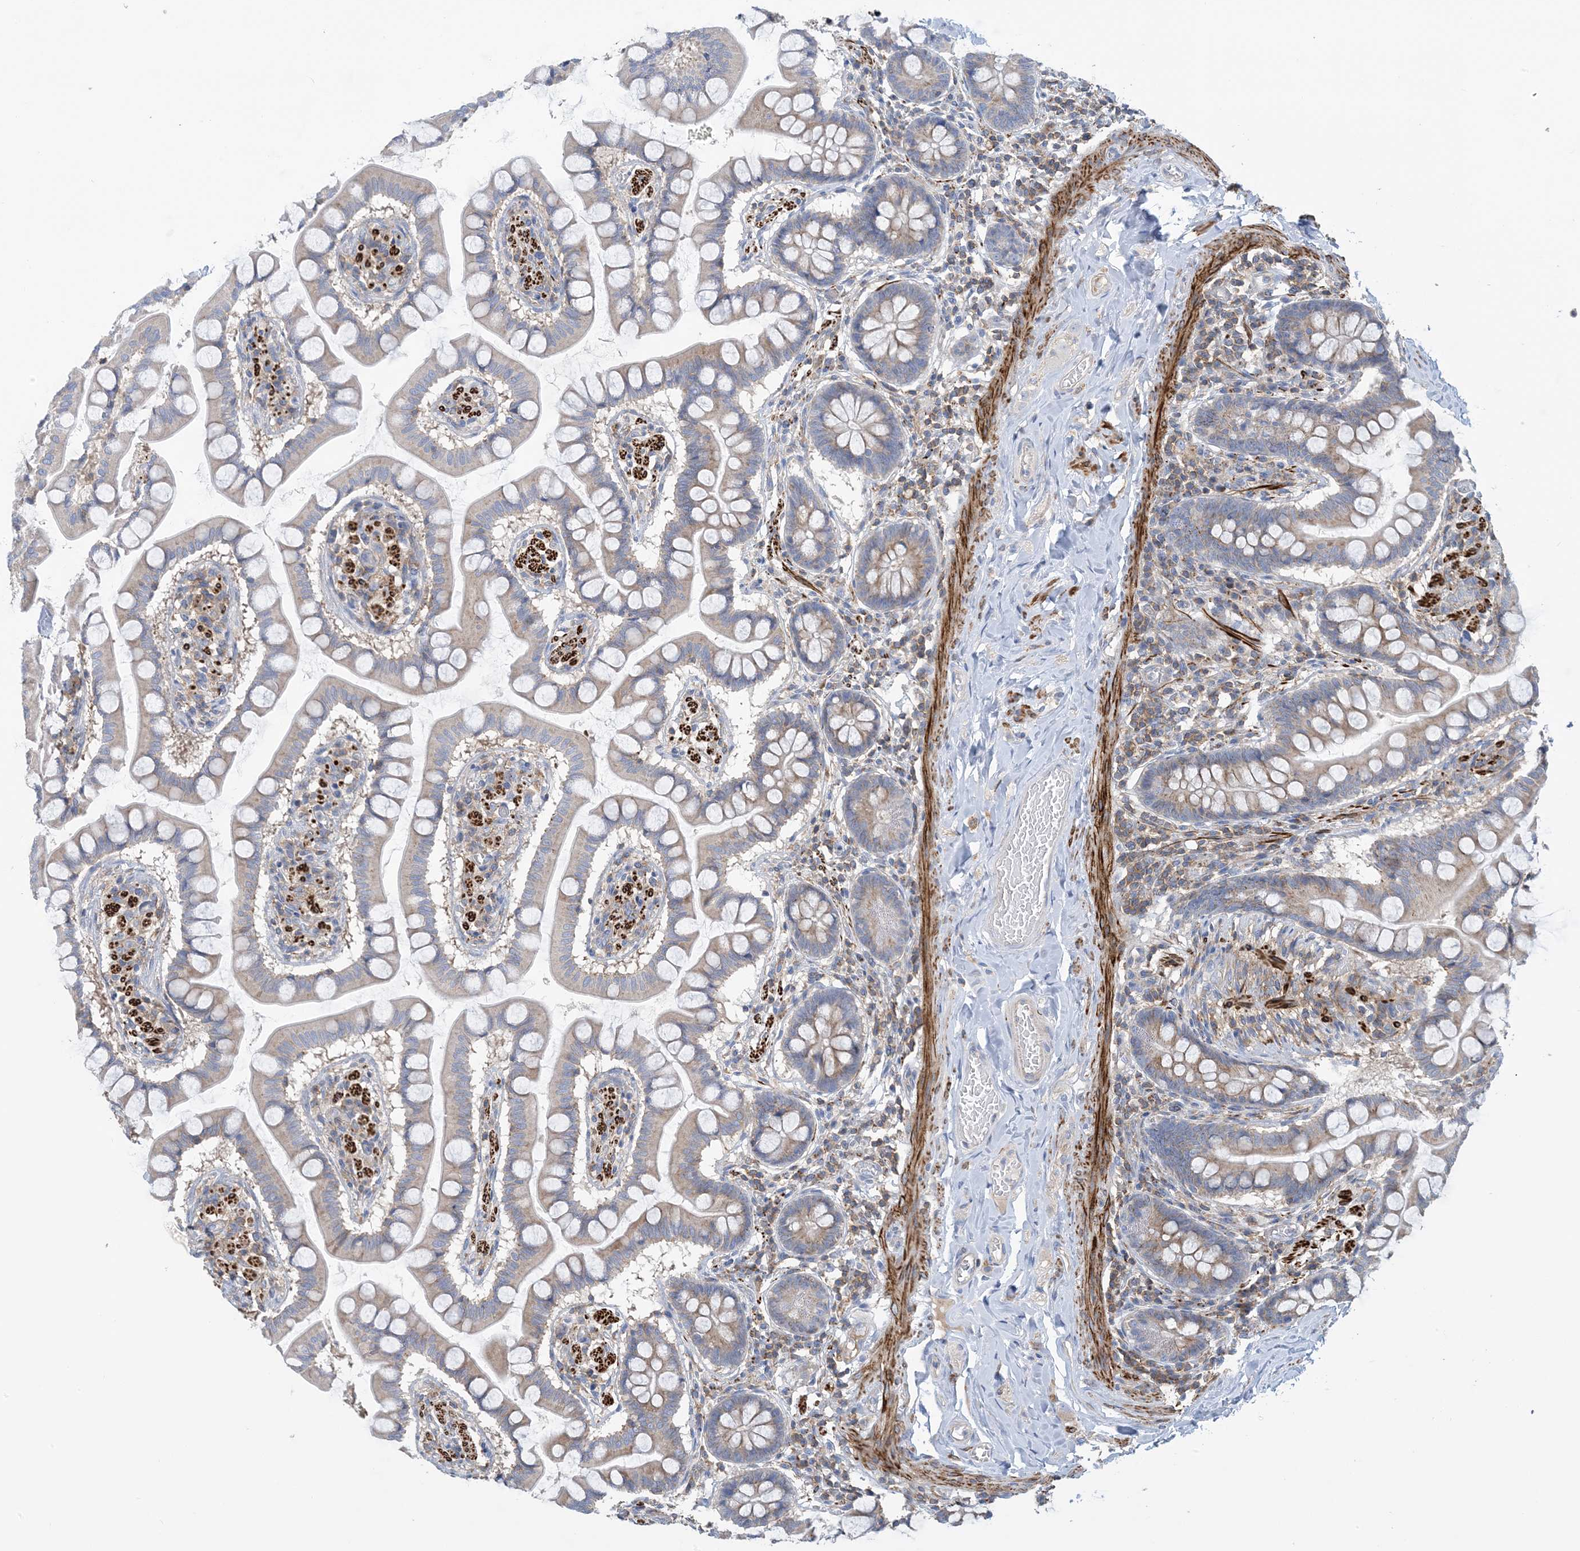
{"staining": {"intensity": "weak", "quantity": "25%-75%", "location": "cytoplasmic/membranous"}, "tissue": "small intestine", "cell_type": "Glandular cells", "image_type": "normal", "snomed": [{"axis": "morphology", "description": "Normal tissue, NOS"}, {"axis": "topography", "description": "Small intestine"}], "caption": "Glandular cells exhibit low levels of weak cytoplasmic/membranous staining in about 25%-75% of cells in normal small intestine.", "gene": "CALHM5", "patient": {"sex": "male", "age": 41}}